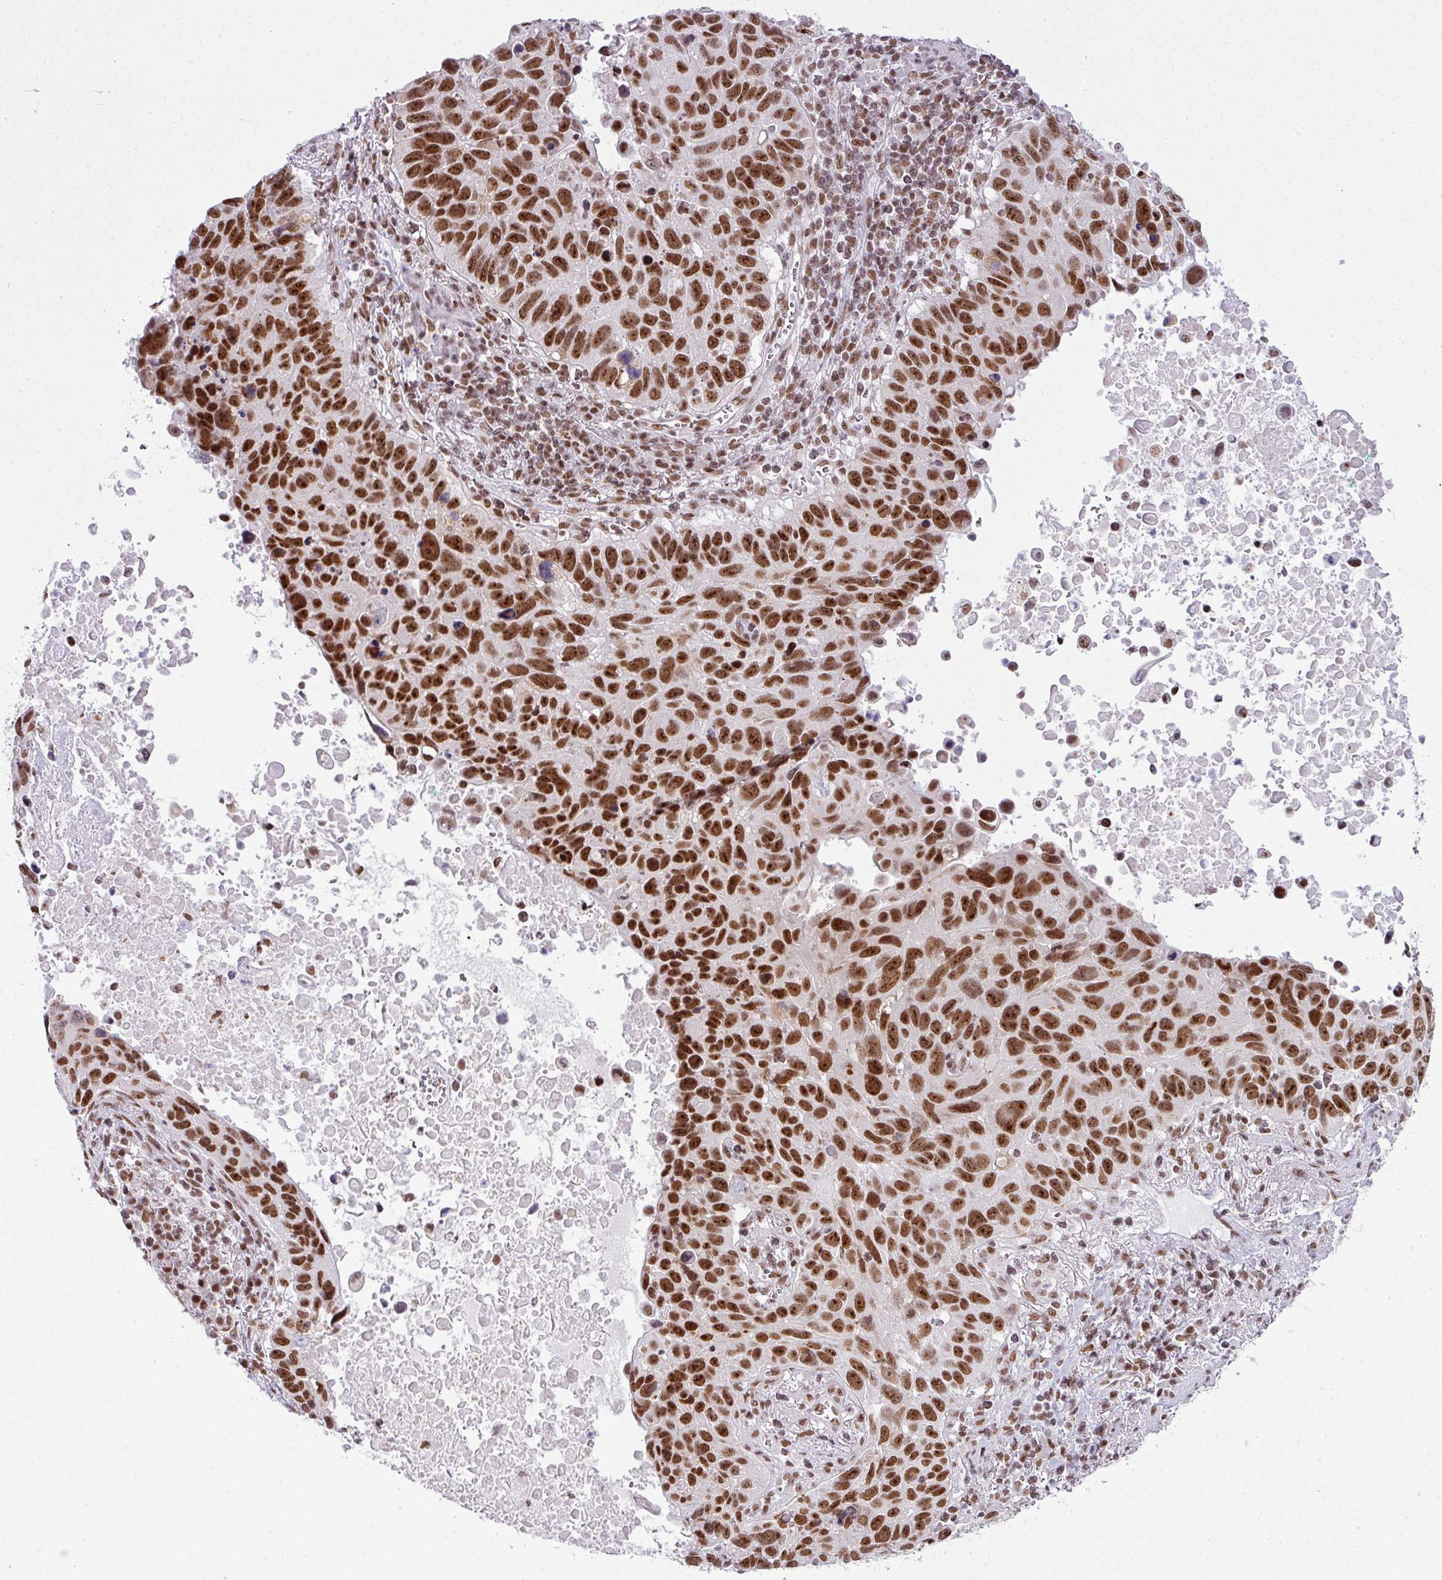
{"staining": {"intensity": "strong", "quantity": ">75%", "location": "nuclear"}, "tissue": "lung cancer", "cell_type": "Tumor cells", "image_type": "cancer", "snomed": [{"axis": "morphology", "description": "Squamous cell carcinoma, NOS"}, {"axis": "topography", "description": "Lung"}], "caption": "Immunohistochemistry micrograph of neoplastic tissue: human squamous cell carcinoma (lung) stained using IHC demonstrates high levels of strong protein expression localized specifically in the nuclear of tumor cells, appearing as a nuclear brown color.", "gene": "ARL6IP4", "patient": {"sex": "male", "age": 66}}